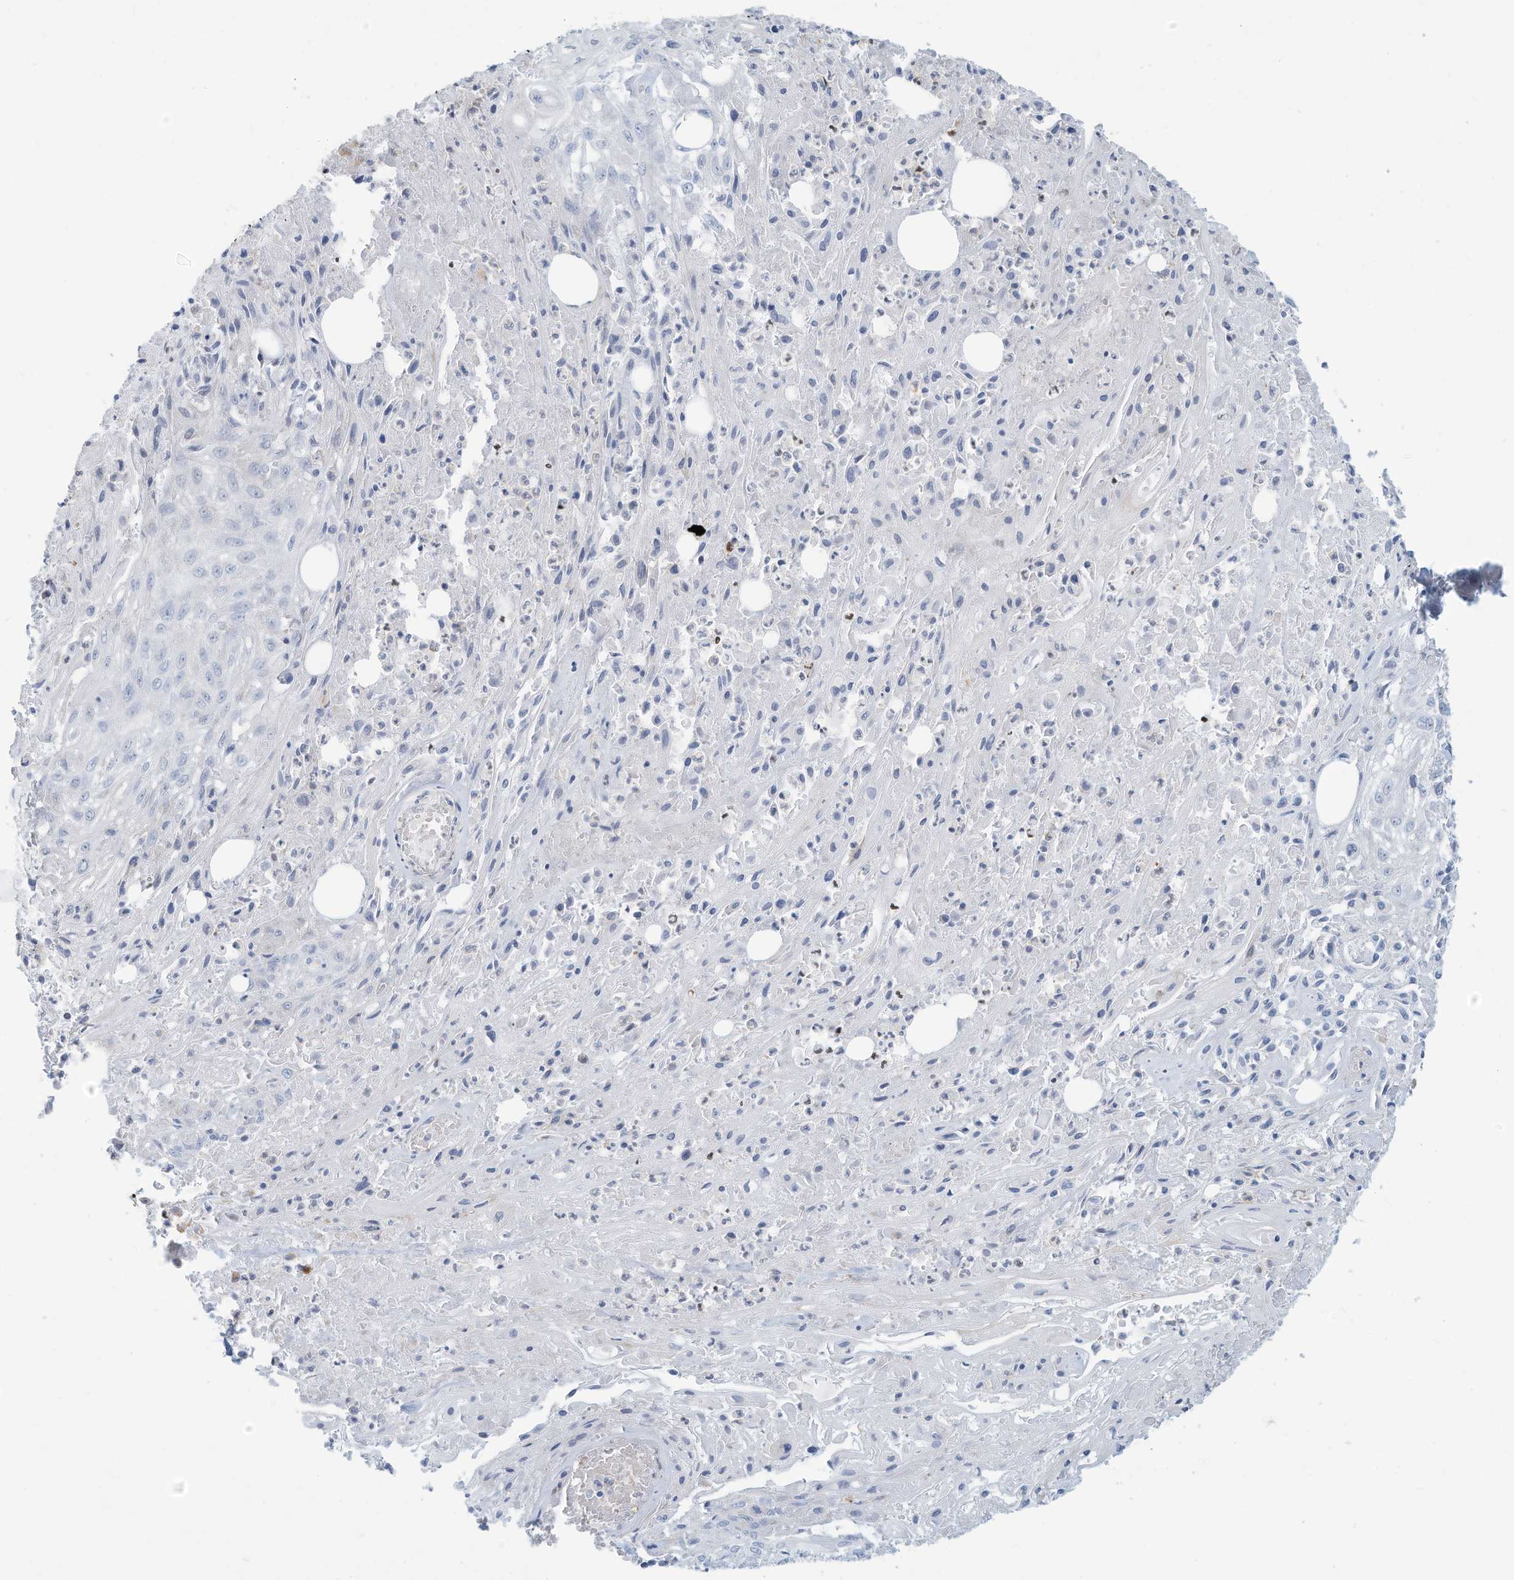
{"staining": {"intensity": "negative", "quantity": "none", "location": "none"}, "tissue": "skin cancer", "cell_type": "Tumor cells", "image_type": "cancer", "snomed": [{"axis": "morphology", "description": "Squamous cell carcinoma, NOS"}, {"axis": "morphology", "description": "Squamous cell carcinoma, metastatic, NOS"}, {"axis": "topography", "description": "Skin"}, {"axis": "topography", "description": "Lymph node"}], "caption": "Image shows no protein staining in tumor cells of metastatic squamous cell carcinoma (skin) tissue.", "gene": "ERI2", "patient": {"sex": "male", "age": 75}}